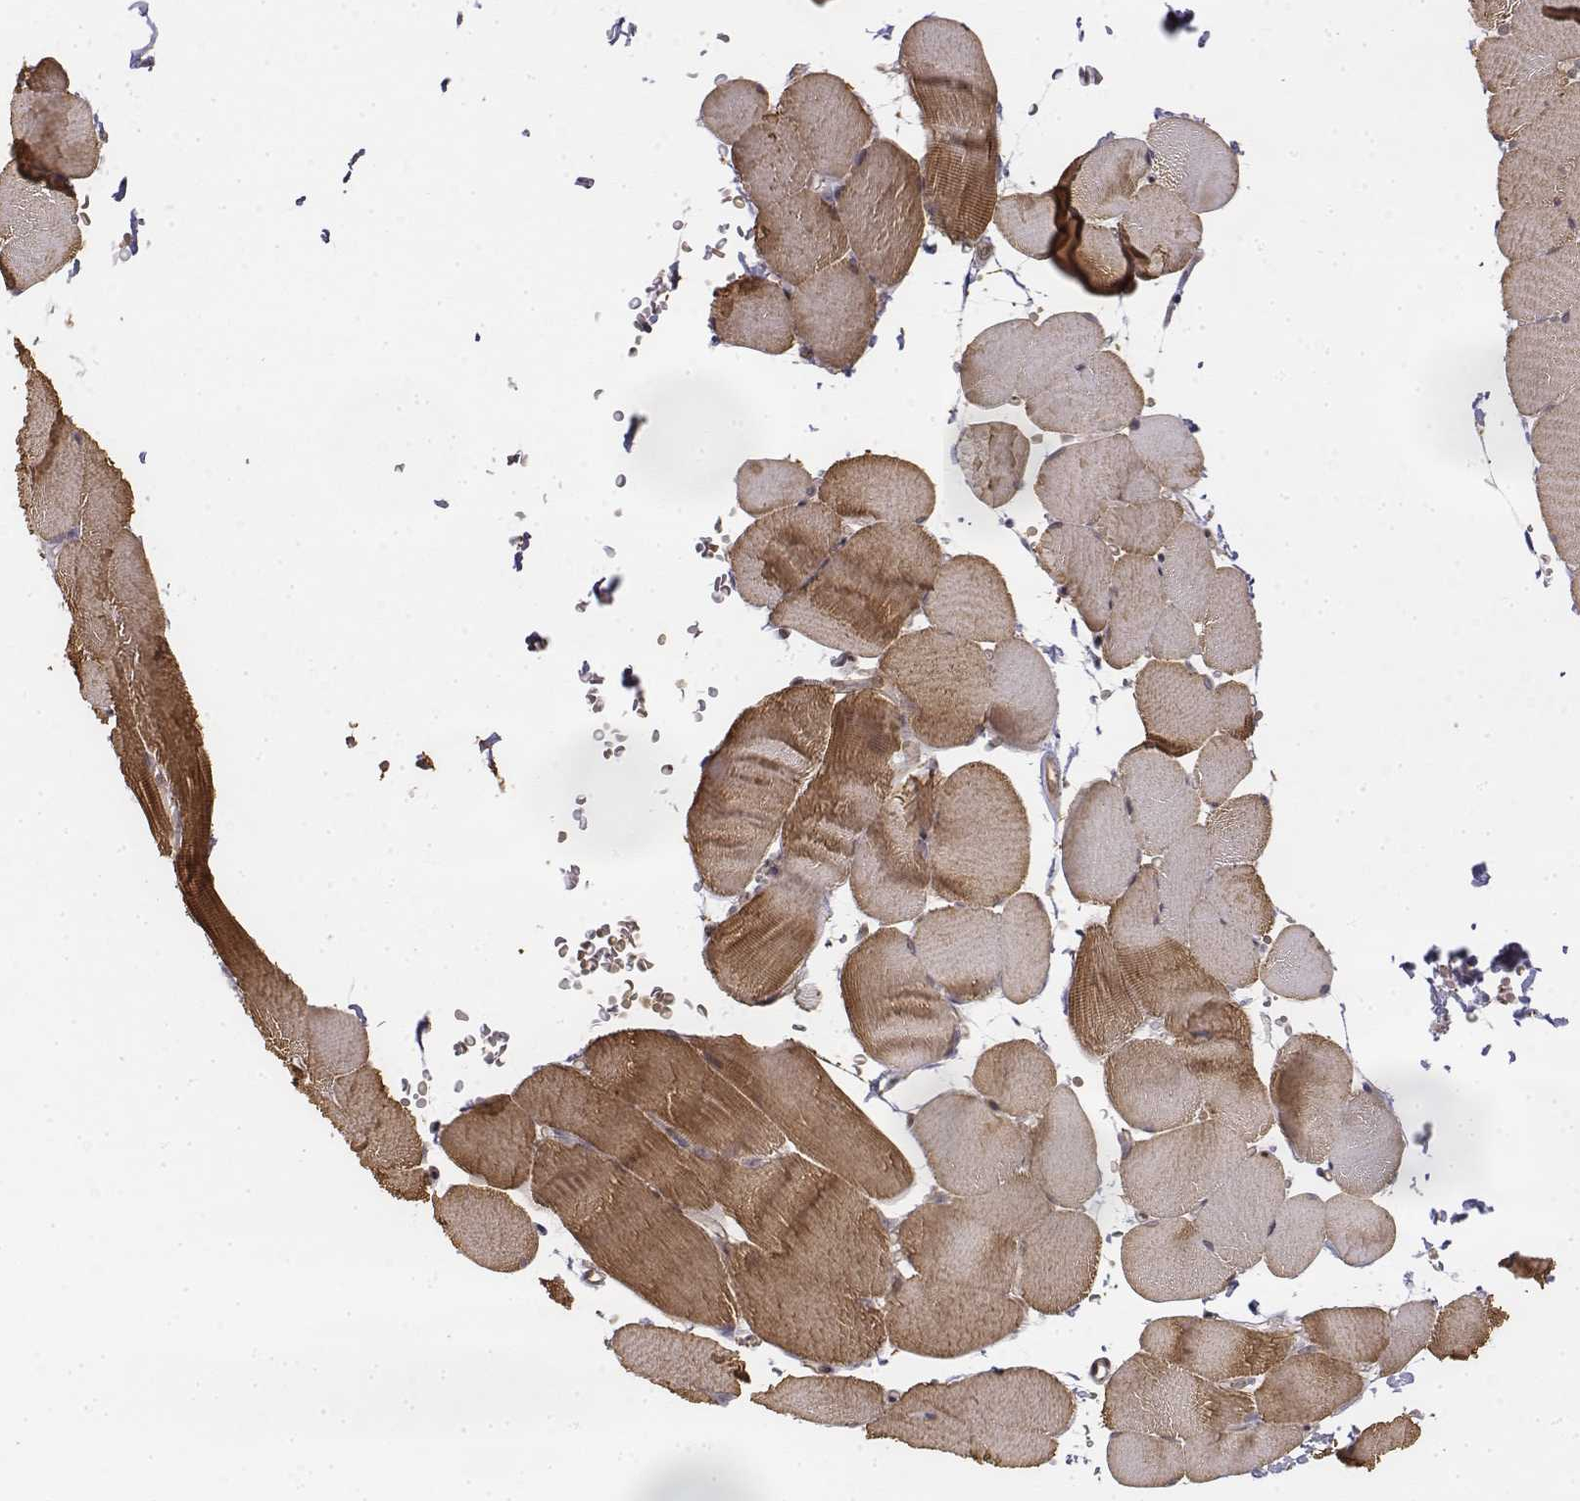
{"staining": {"intensity": "moderate", "quantity": "25%-75%", "location": "cytoplasmic/membranous"}, "tissue": "skeletal muscle", "cell_type": "Myocytes", "image_type": "normal", "snomed": [{"axis": "morphology", "description": "Normal tissue, NOS"}, {"axis": "topography", "description": "Skeletal muscle"}], "caption": "Myocytes reveal medium levels of moderate cytoplasmic/membranous positivity in approximately 25%-75% of cells in unremarkable skeletal muscle. Nuclei are stained in blue.", "gene": "ZFYVE19", "patient": {"sex": "female", "age": 37}}